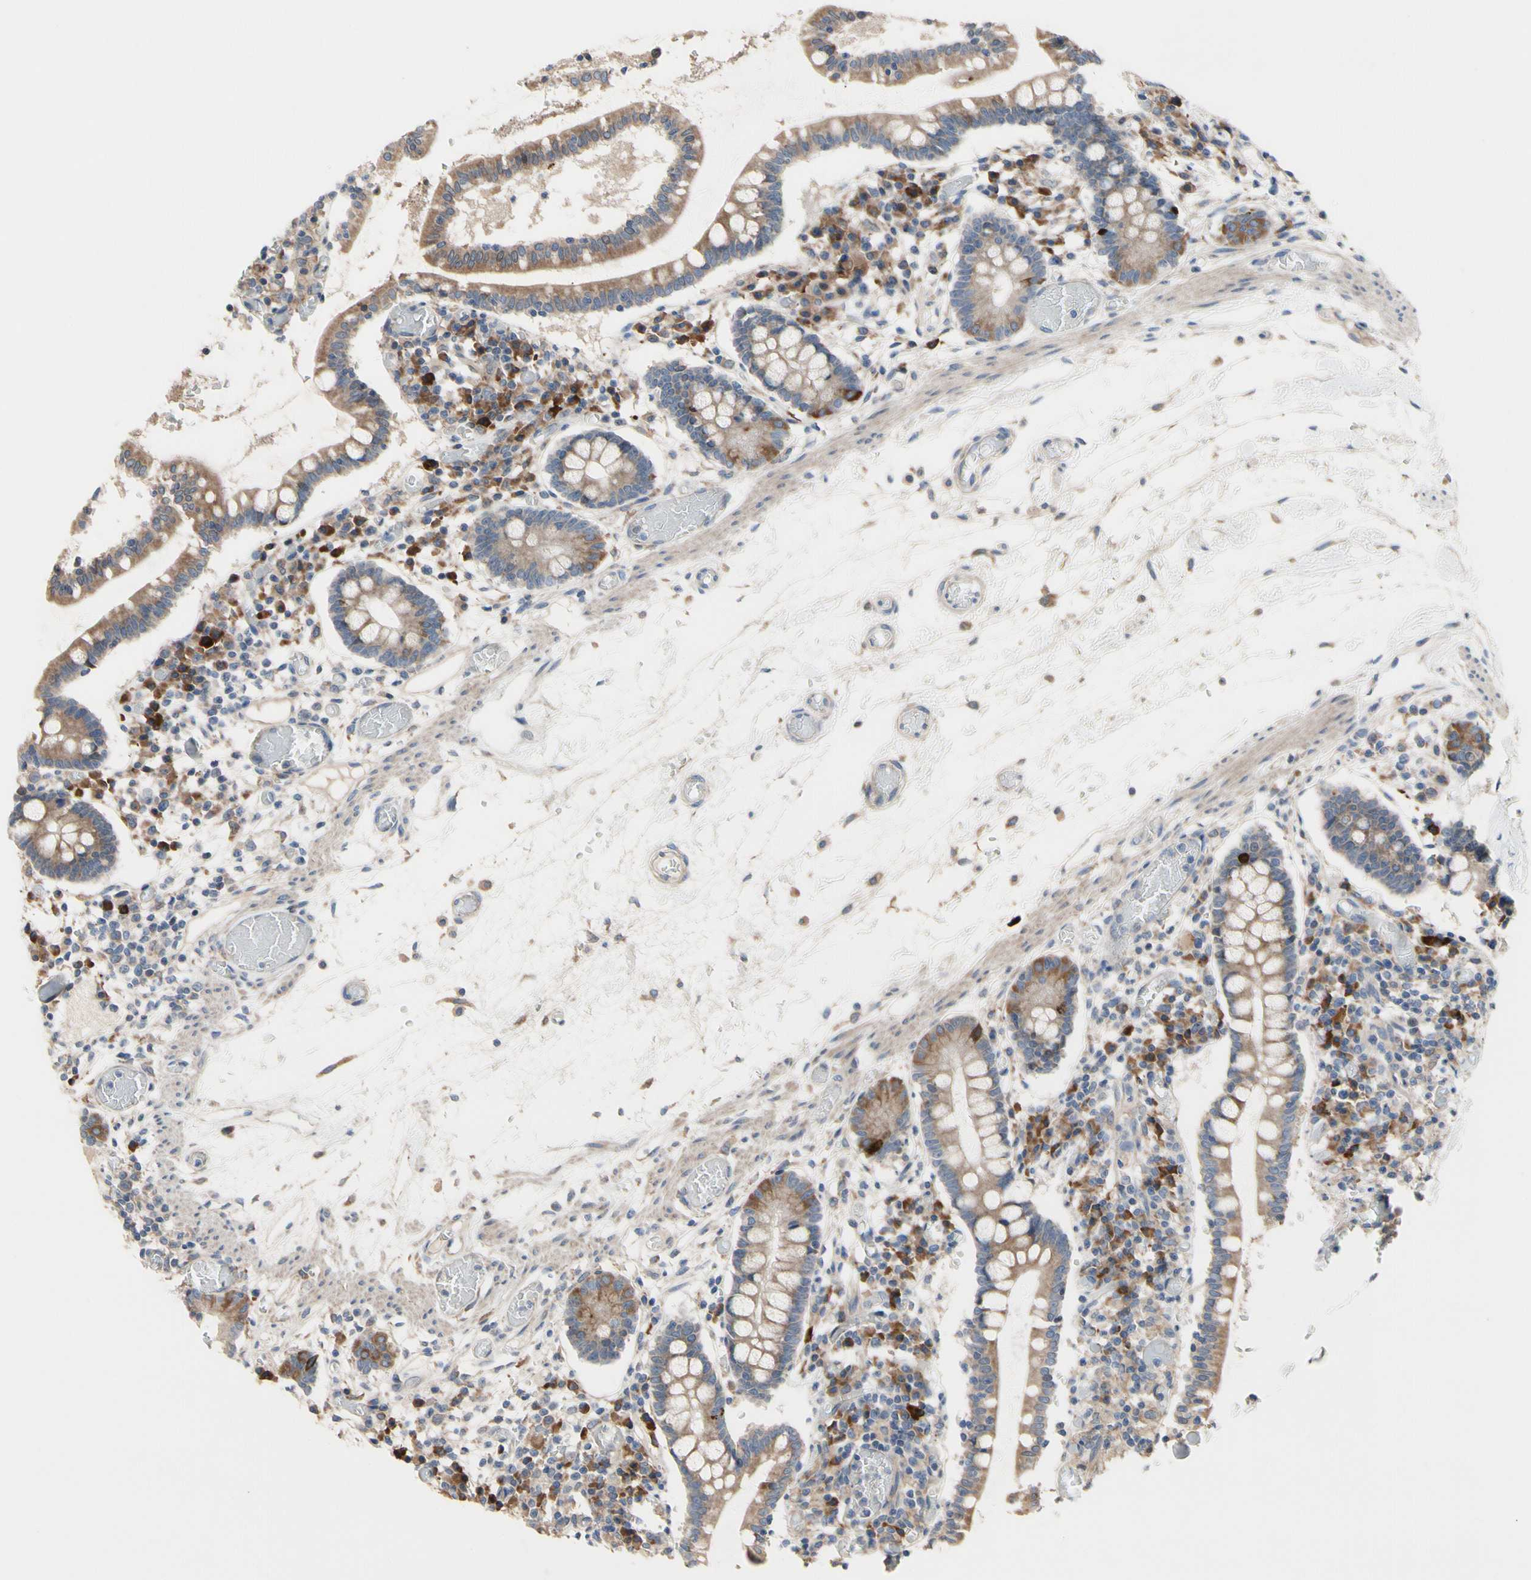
{"staining": {"intensity": "moderate", "quantity": ">75%", "location": "cytoplasmic/membranous"}, "tissue": "small intestine", "cell_type": "Glandular cells", "image_type": "normal", "snomed": [{"axis": "morphology", "description": "Normal tissue, NOS"}, {"axis": "topography", "description": "Small intestine"}], "caption": "This image shows immunohistochemistry staining of benign human small intestine, with medium moderate cytoplasmic/membranous expression in approximately >75% of glandular cells.", "gene": "TTC14", "patient": {"sex": "female", "age": 61}}